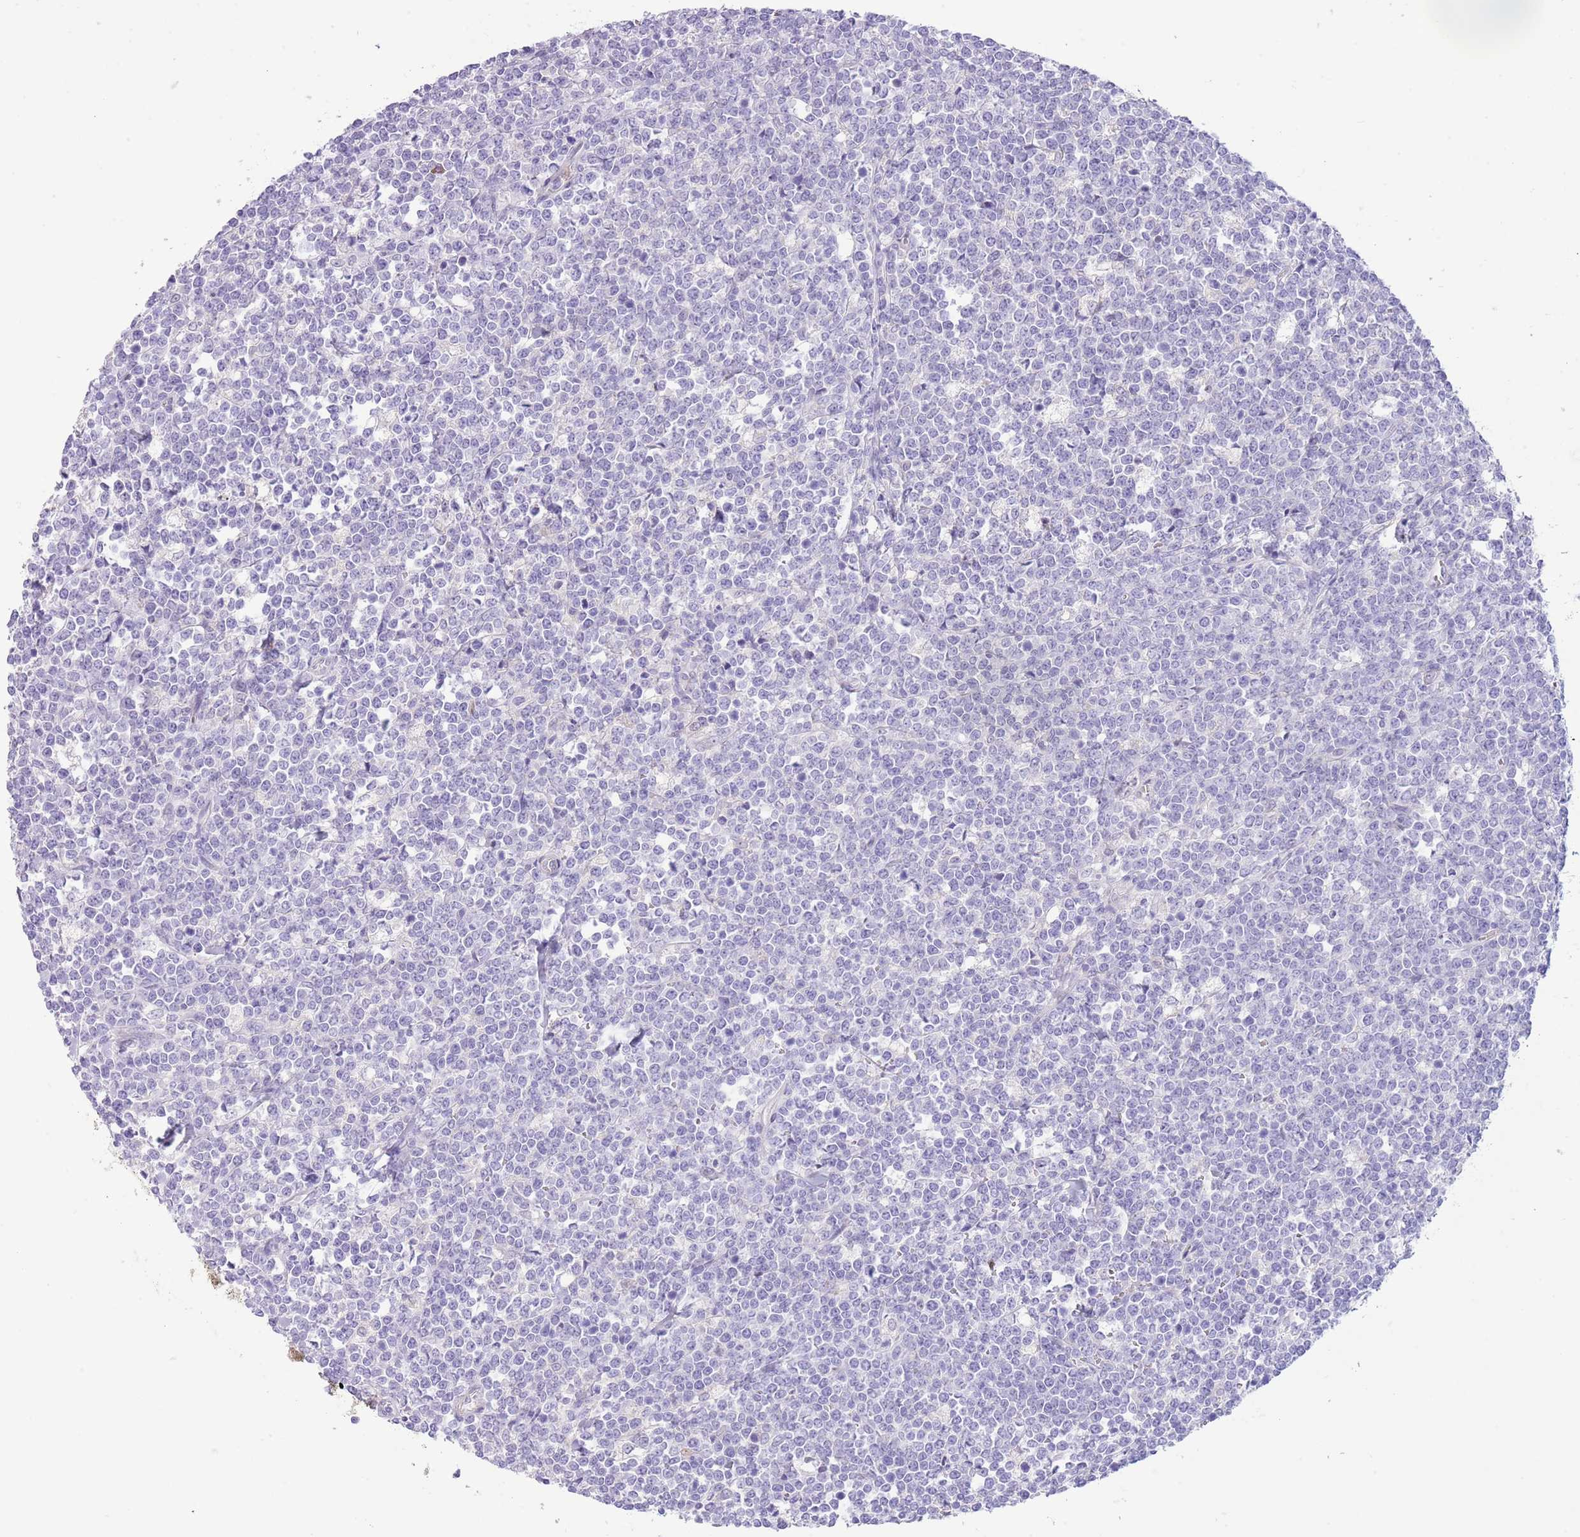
{"staining": {"intensity": "negative", "quantity": "none", "location": "none"}, "tissue": "lymphoma", "cell_type": "Tumor cells", "image_type": "cancer", "snomed": [{"axis": "morphology", "description": "Malignant lymphoma, non-Hodgkin's type, High grade"}, {"axis": "topography", "description": "Small intestine"}], "caption": "Image shows no protein staining in tumor cells of malignant lymphoma, non-Hodgkin's type (high-grade) tissue.", "gene": "OR6M1", "patient": {"sex": "male", "age": 8}}